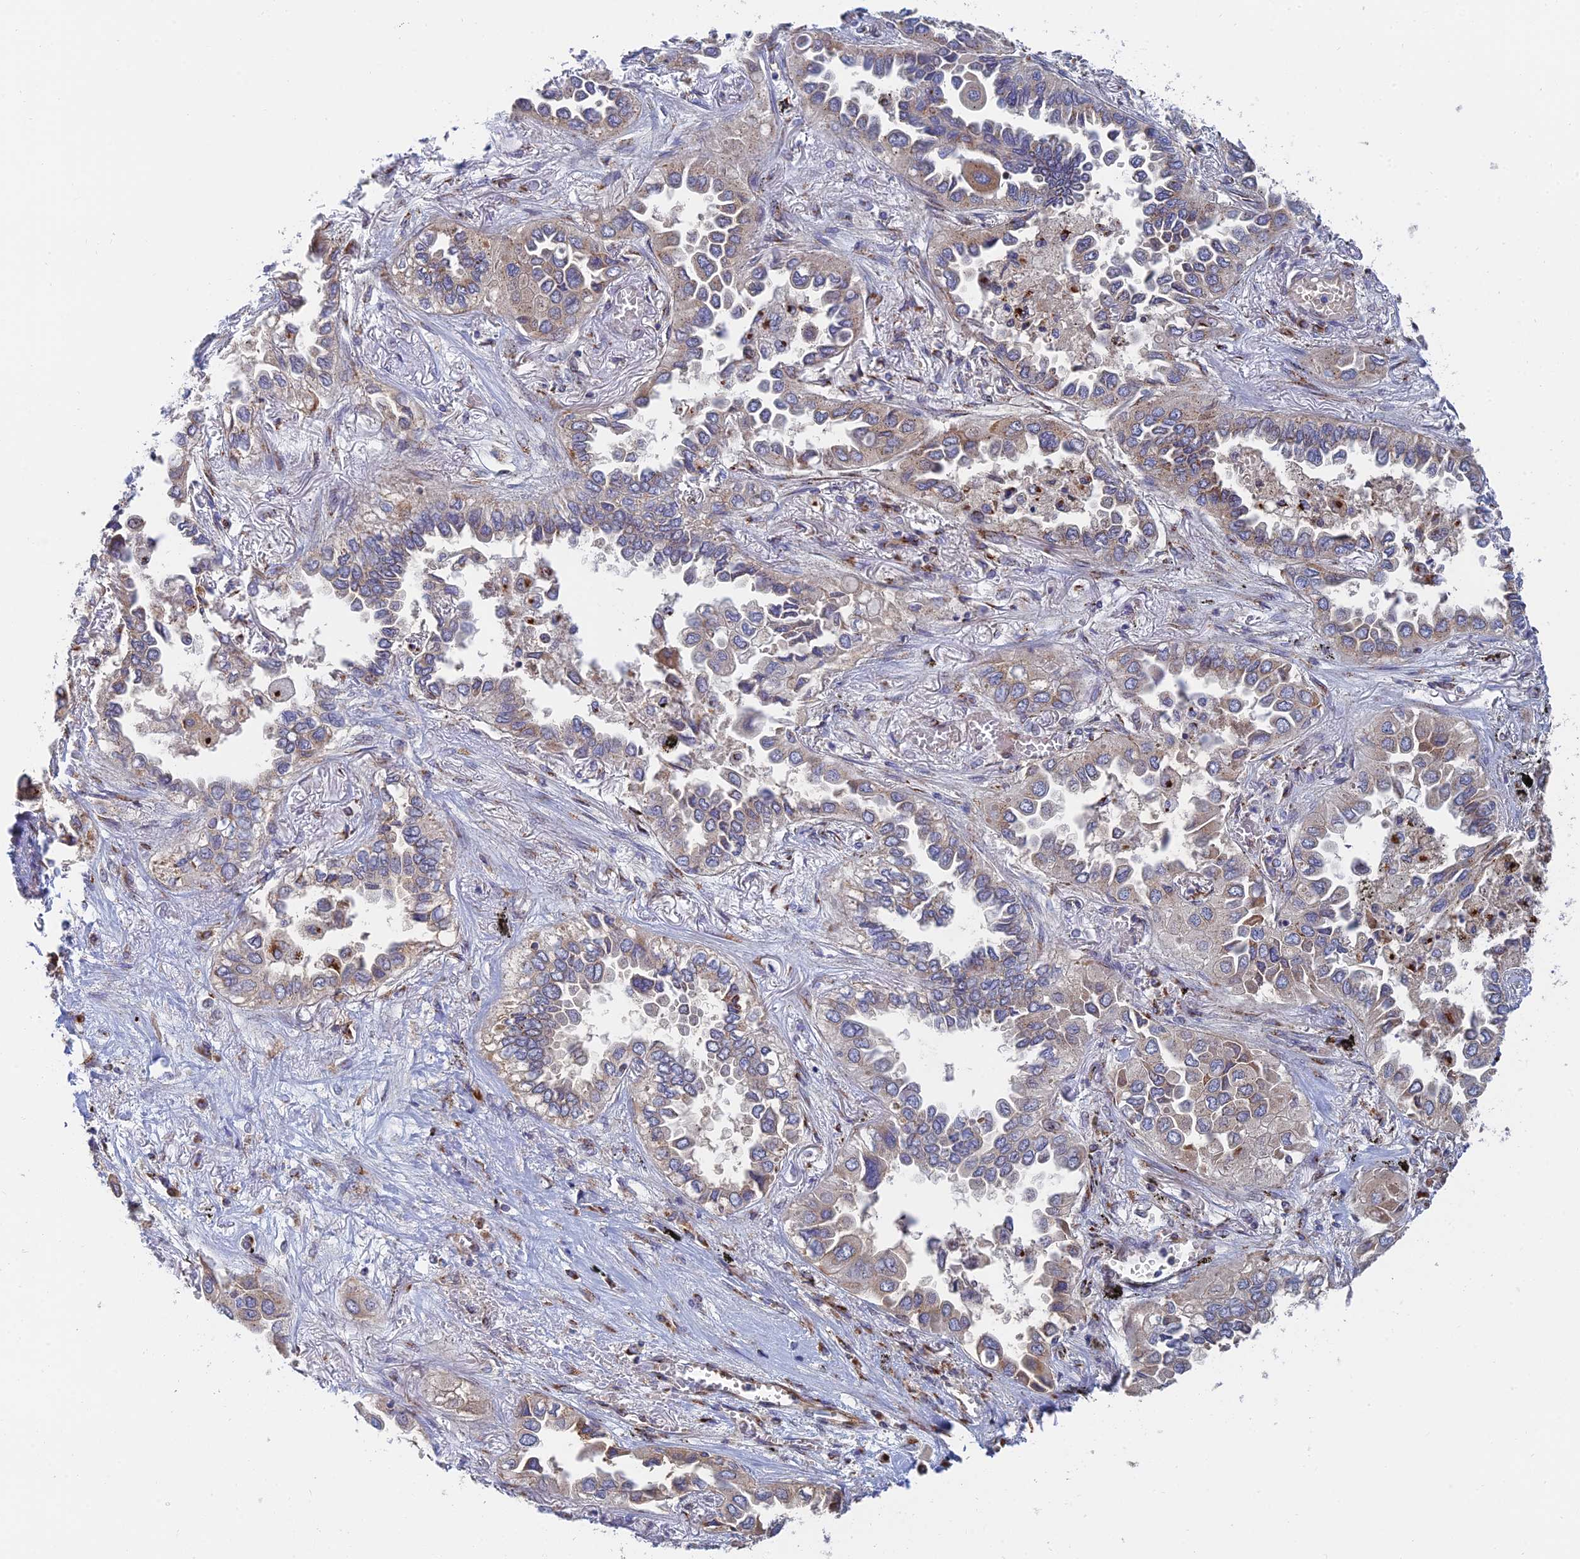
{"staining": {"intensity": "weak", "quantity": "25%-75%", "location": "cytoplasmic/membranous"}, "tissue": "lung cancer", "cell_type": "Tumor cells", "image_type": "cancer", "snomed": [{"axis": "morphology", "description": "Adenocarcinoma, NOS"}, {"axis": "topography", "description": "Lung"}], "caption": "A low amount of weak cytoplasmic/membranous positivity is identified in approximately 25%-75% of tumor cells in lung cancer (adenocarcinoma) tissue.", "gene": "HS2ST1", "patient": {"sex": "female", "age": 76}}